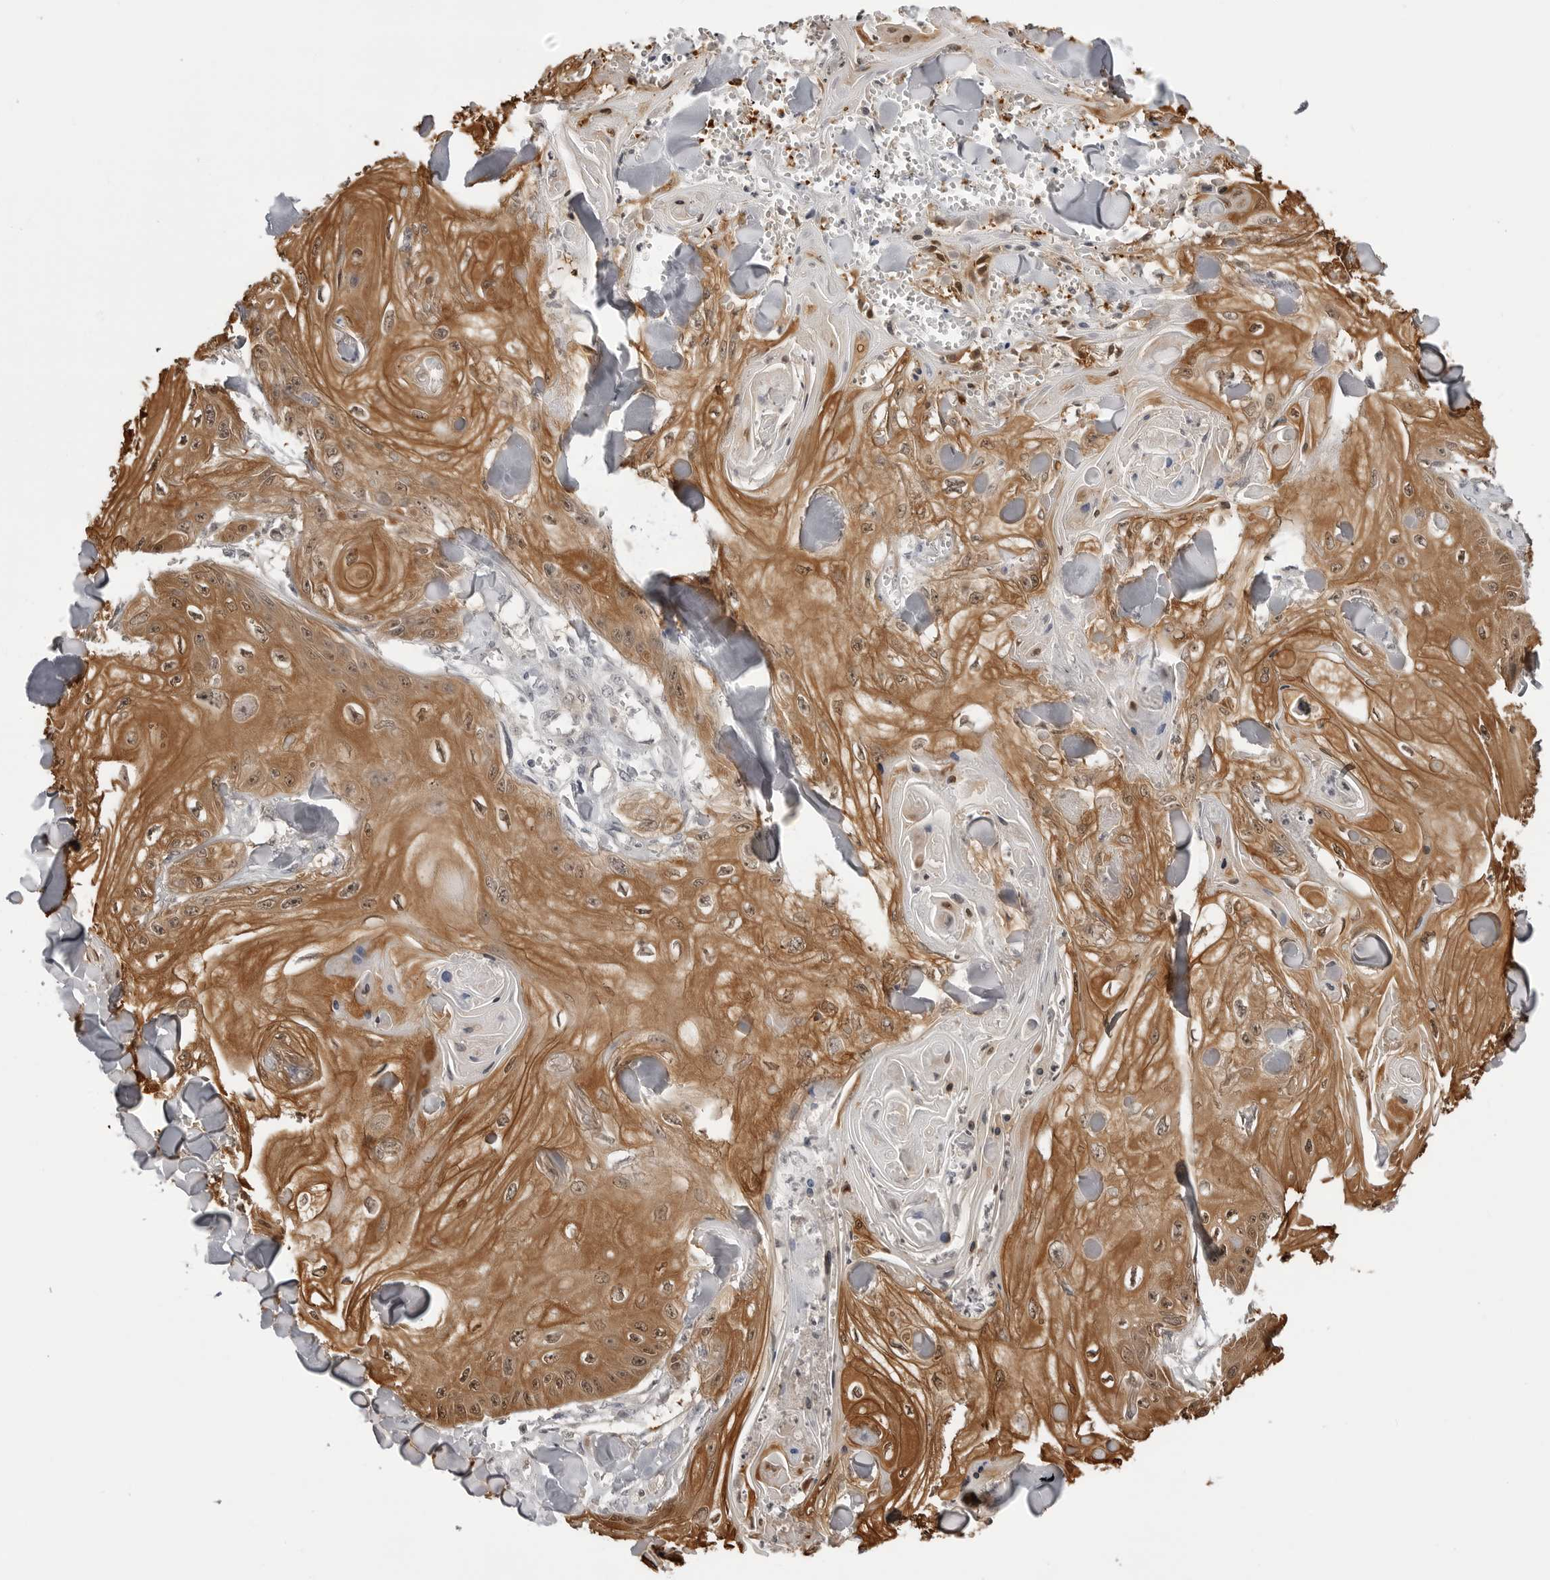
{"staining": {"intensity": "moderate", "quantity": ">75%", "location": "cytoplasmic/membranous,nuclear"}, "tissue": "skin cancer", "cell_type": "Tumor cells", "image_type": "cancer", "snomed": [{"axis": "morphology", "description": "Squamous cell carcinoma, NOS"}, {"axis": "topography", "description": "Skin"}], "caption": "Skin squamous cell carcinoma was stained to show a protein in brown. There is medium levels of moderate cytoplasmic/membranous and nuclear expression in about >75% of tumor cells.", "gene": "YWHAG", "patient": {"sex": "male", "age": 74}}